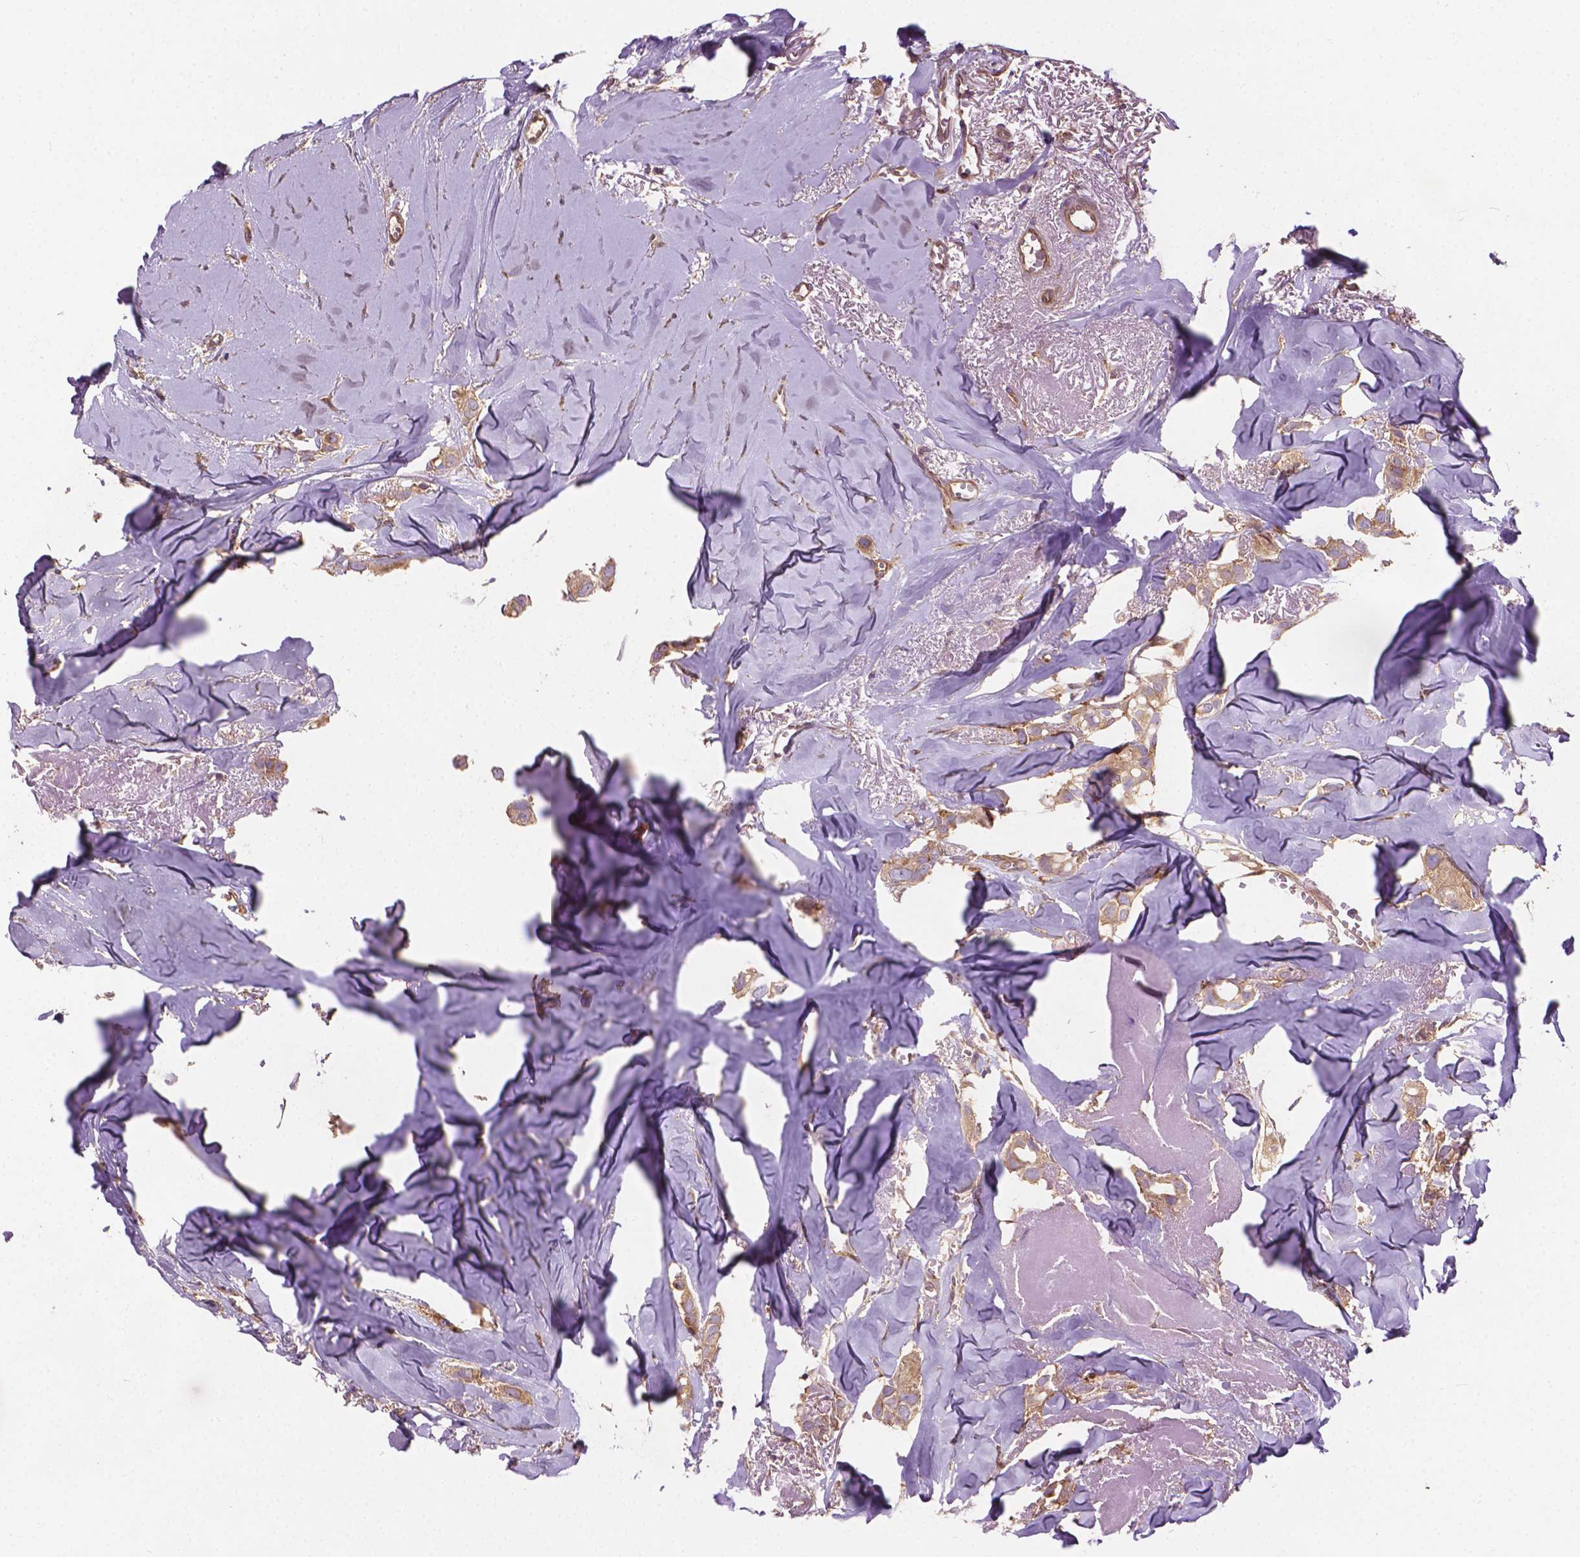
{"staining": {"intensity": "weak", "quantity": "25%-75%", "location": "cytoplasmic/membranous"}, "tissue": "breast cancer", "cell_type": "Tumor cells", "image_type": "cancer", "snomed": [{"axis": "morphology", "description": "Duct carcinoma"}, {"axis": "topography", "description": "Breast"}], "caption": "Breast cancer (infiltrating ductal carcinoma) stained for a protein (brown) shows weak cytoplasmic/membranous positive expression in about 25%-75% of tumor cells.", "gene": "MZT1", "patient": {"sex": "female", "age": 85}}